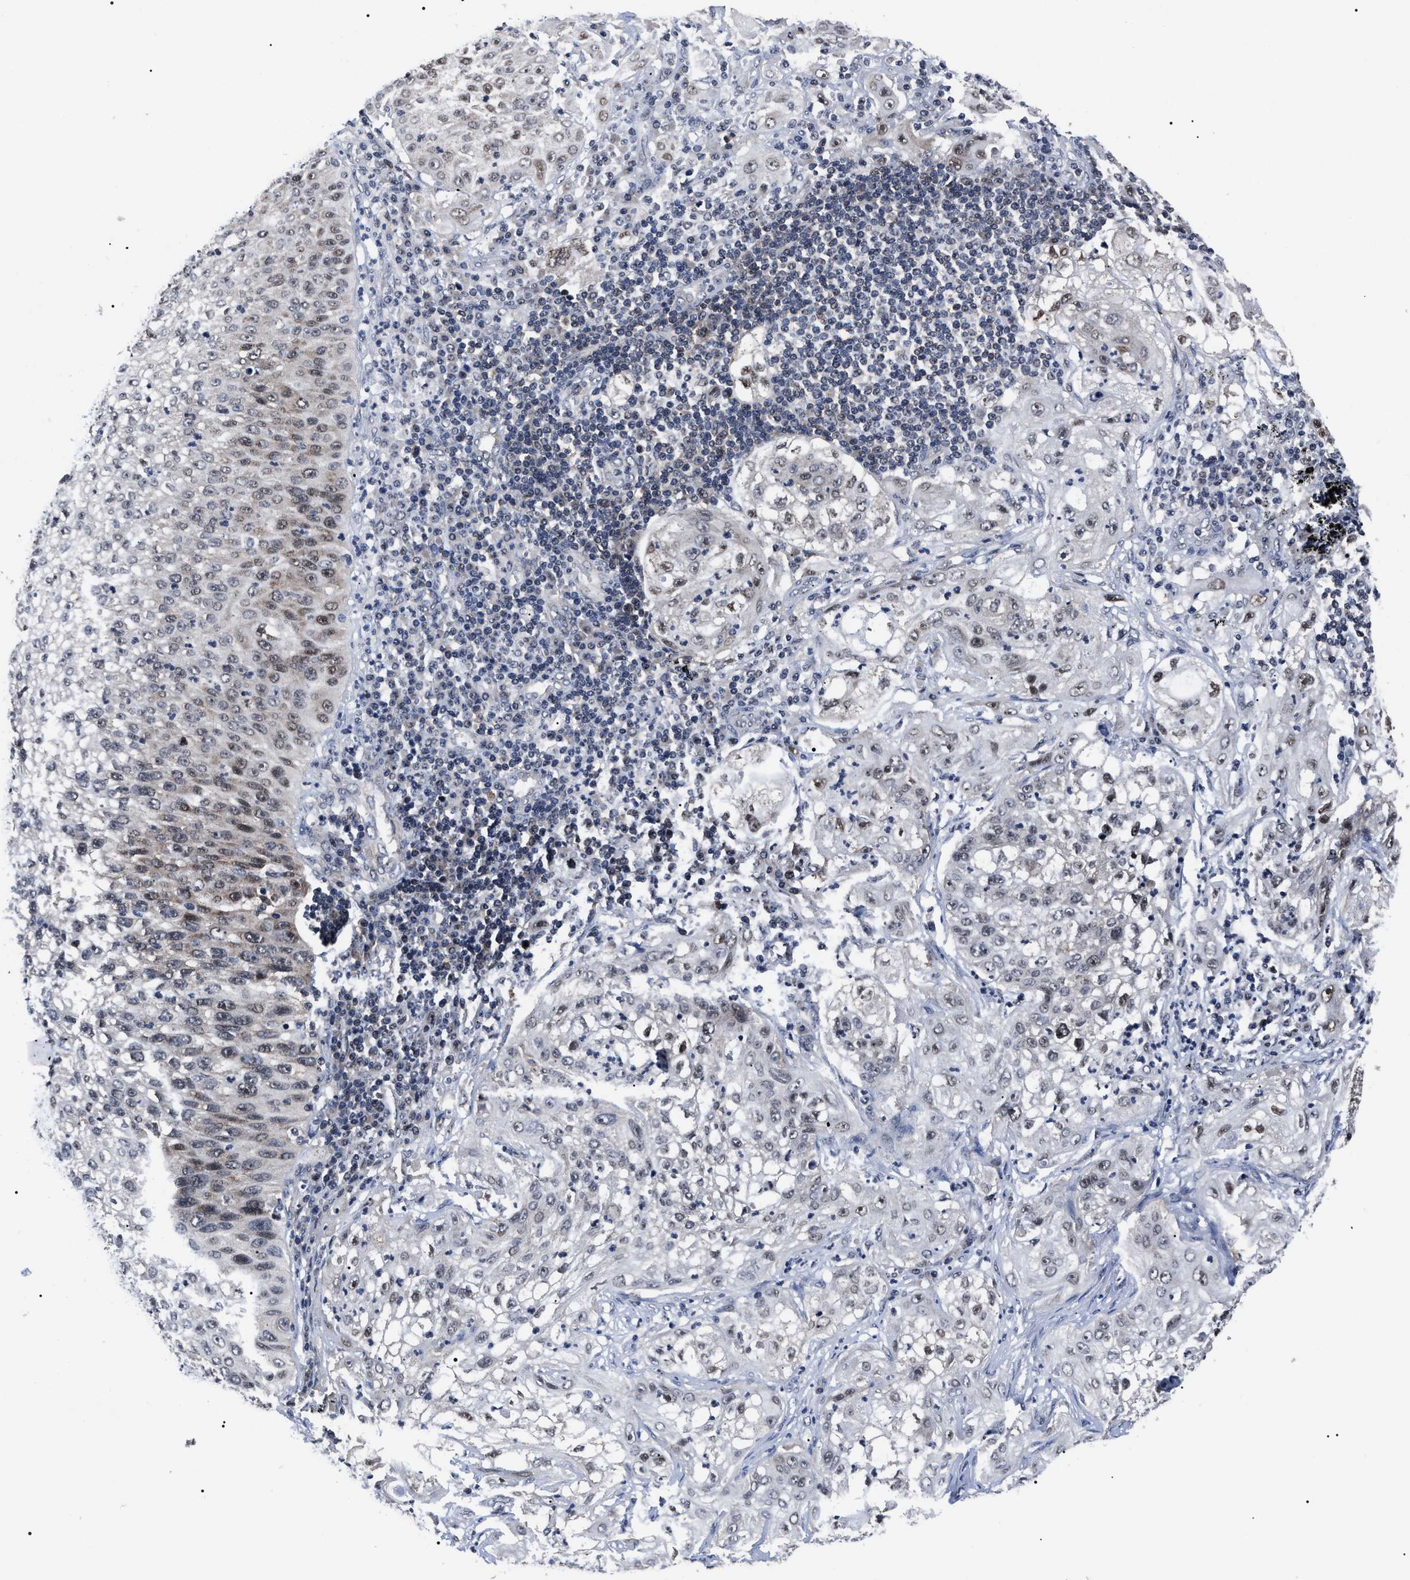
{"staining": {"intensity": "weak", "quantity": "<25%", "location": "nuclear"}, "tissue": "lung cancer", "cell_type": "Tumor cells", "image_type": "cancer", "snomed": [{"axis": "morphology", "description": "Inflammation, NOS"}, {"axis": "morphology", "description": "Squamous cell carcinoma, NOS"}, {"axis": "topography", "description": "Lymph node"}, {"axis": "topography", "description": "Soft tissue"}, {"axis": "topography", "description": "Lung"}], "caption": "This is an immunohistochemistry micrograph of human lung squamous cell carcinoma. There is no staining in tumor cells.", "gene": "CSNK2A1", "patient": {"sex": "male", "age": 66}}